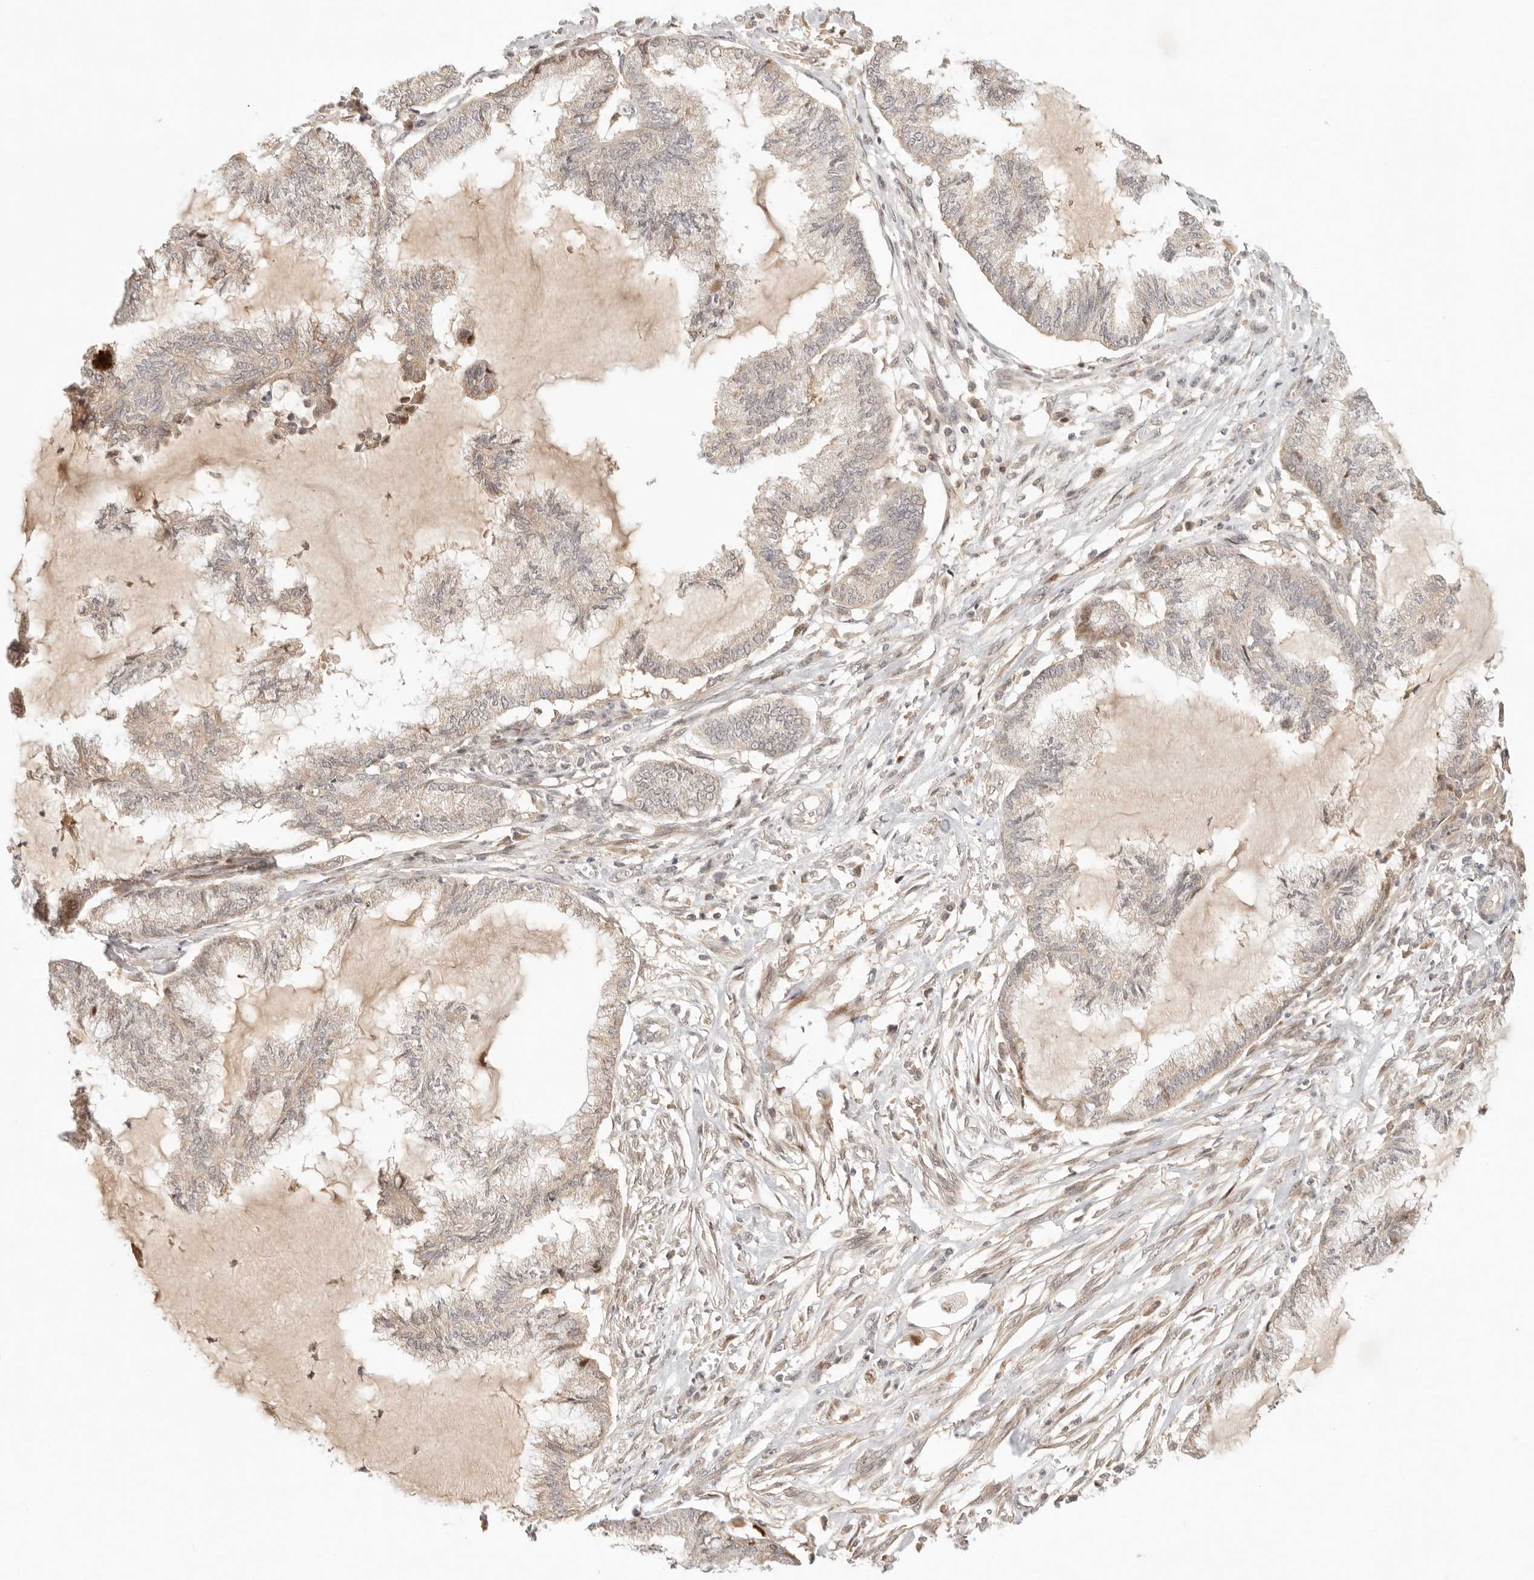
{"staining": {"intensity": "moderate", "quantity": "<25%", "location": "cytoplasmic/membranous,nuclear"}, "tissue": "endometrial cancer", "cell_type": "Tumor cells", "image_type": "cancer", "snomed": [{"axis": "morphology", "description": "Adenocarcinoma, NOS"}, {"axis": "topography", "description": "Endometrium"}], "caption": "Endometrial cancer tissue exhibits moderate cytoplasmic/membranous and nuclear staining in about <25% of tumor cells (IHC, brightfield microscopy, high magnification).", "gene": "PHLDA3", "patient": {"sex": "female", "age": 86}}